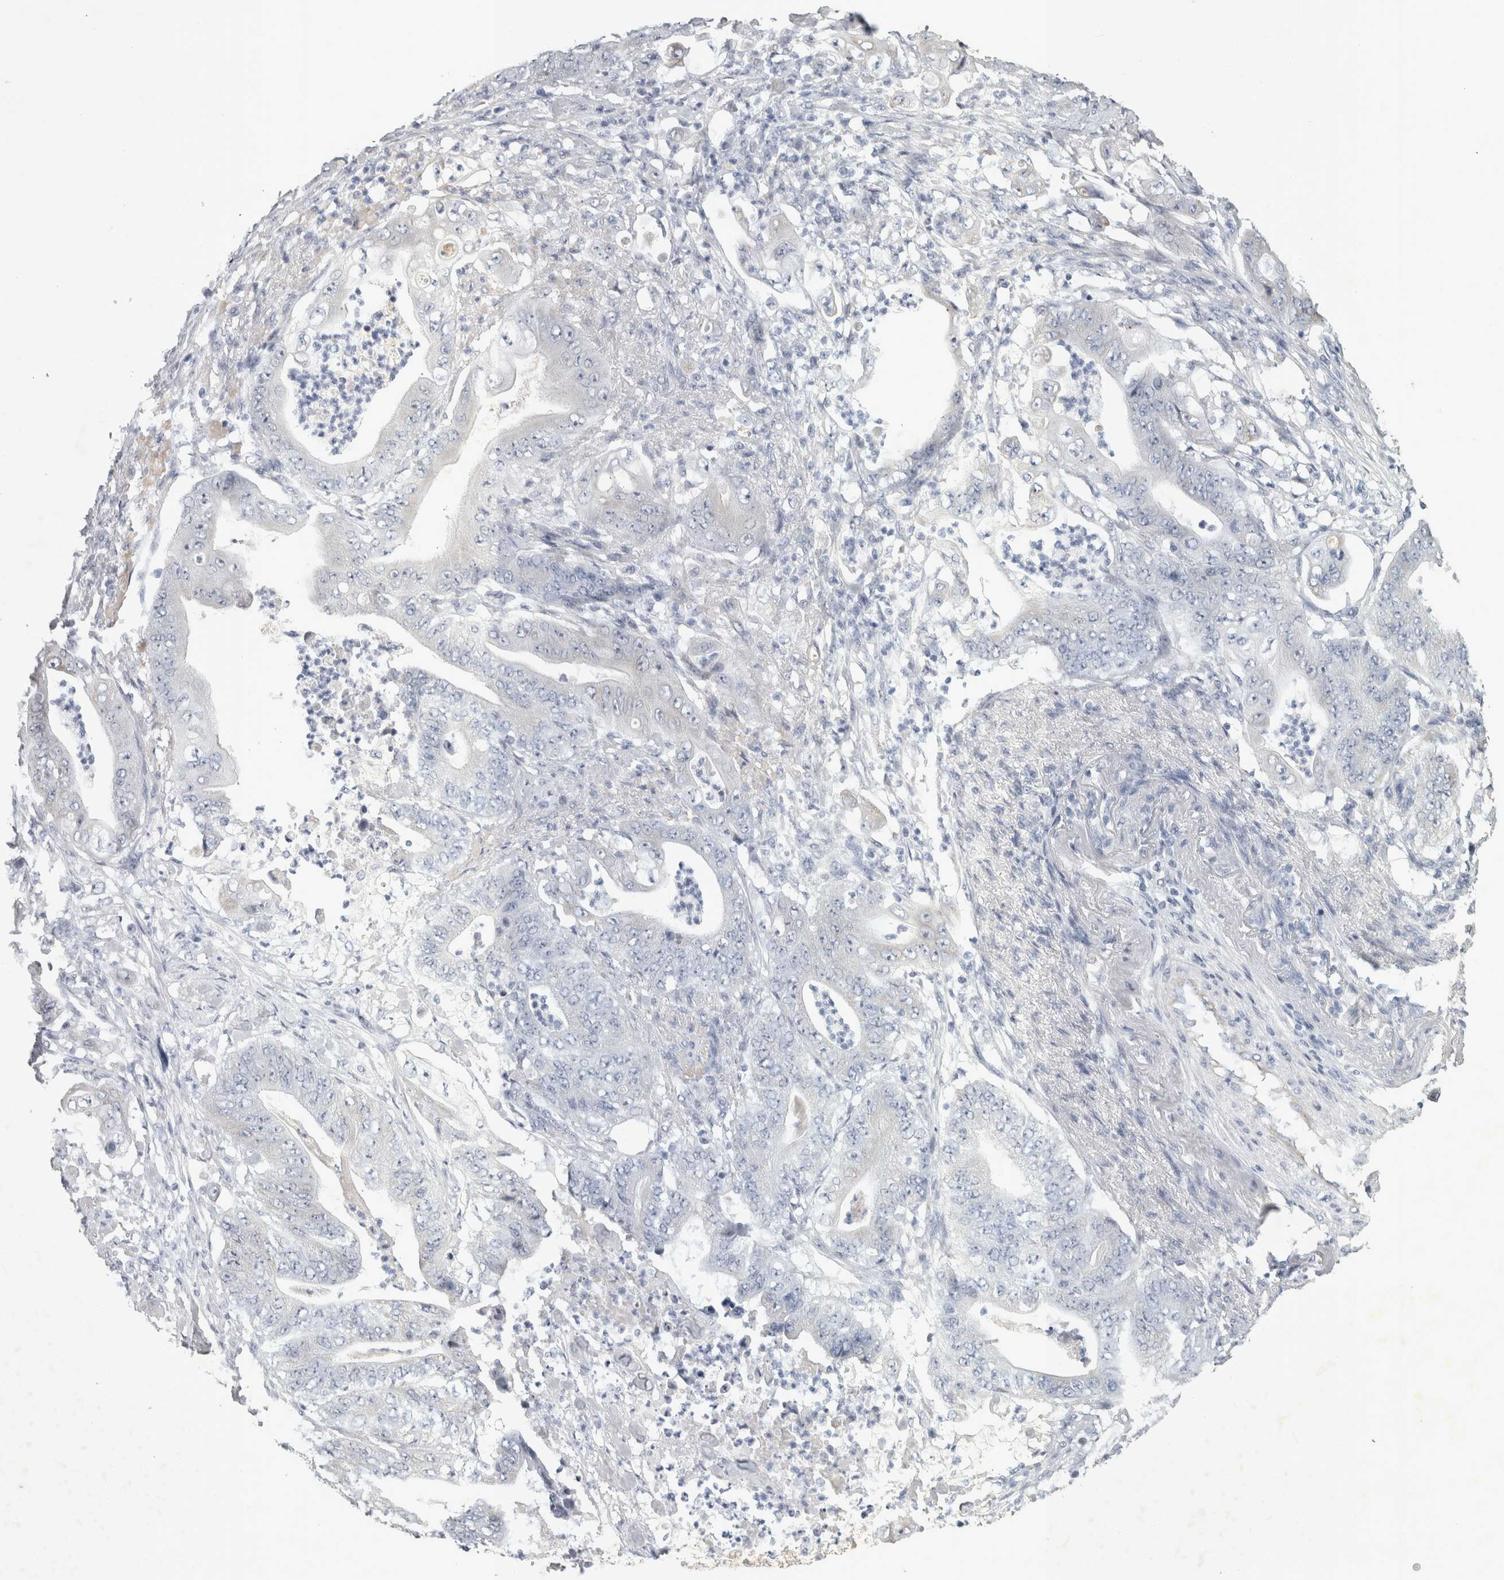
{"staining": {"intensity": "negative", "quantity": "none", "location": "none"}, "tissue": "stomach cancer", "cell_type": "Tumor cells", "image_type": "cancer", "snomed": [{"axis": "morphology", "description": "Adenocarcinoma, NOS"}, {"axis": "topography", "description": "Stomach"}], "caption": "Tumor cells are negative for brown protein staining in stomach cancer (adenocarcinoma).", "gene": "FXYD7", "patient": {"sex": "female", "age": 73}}